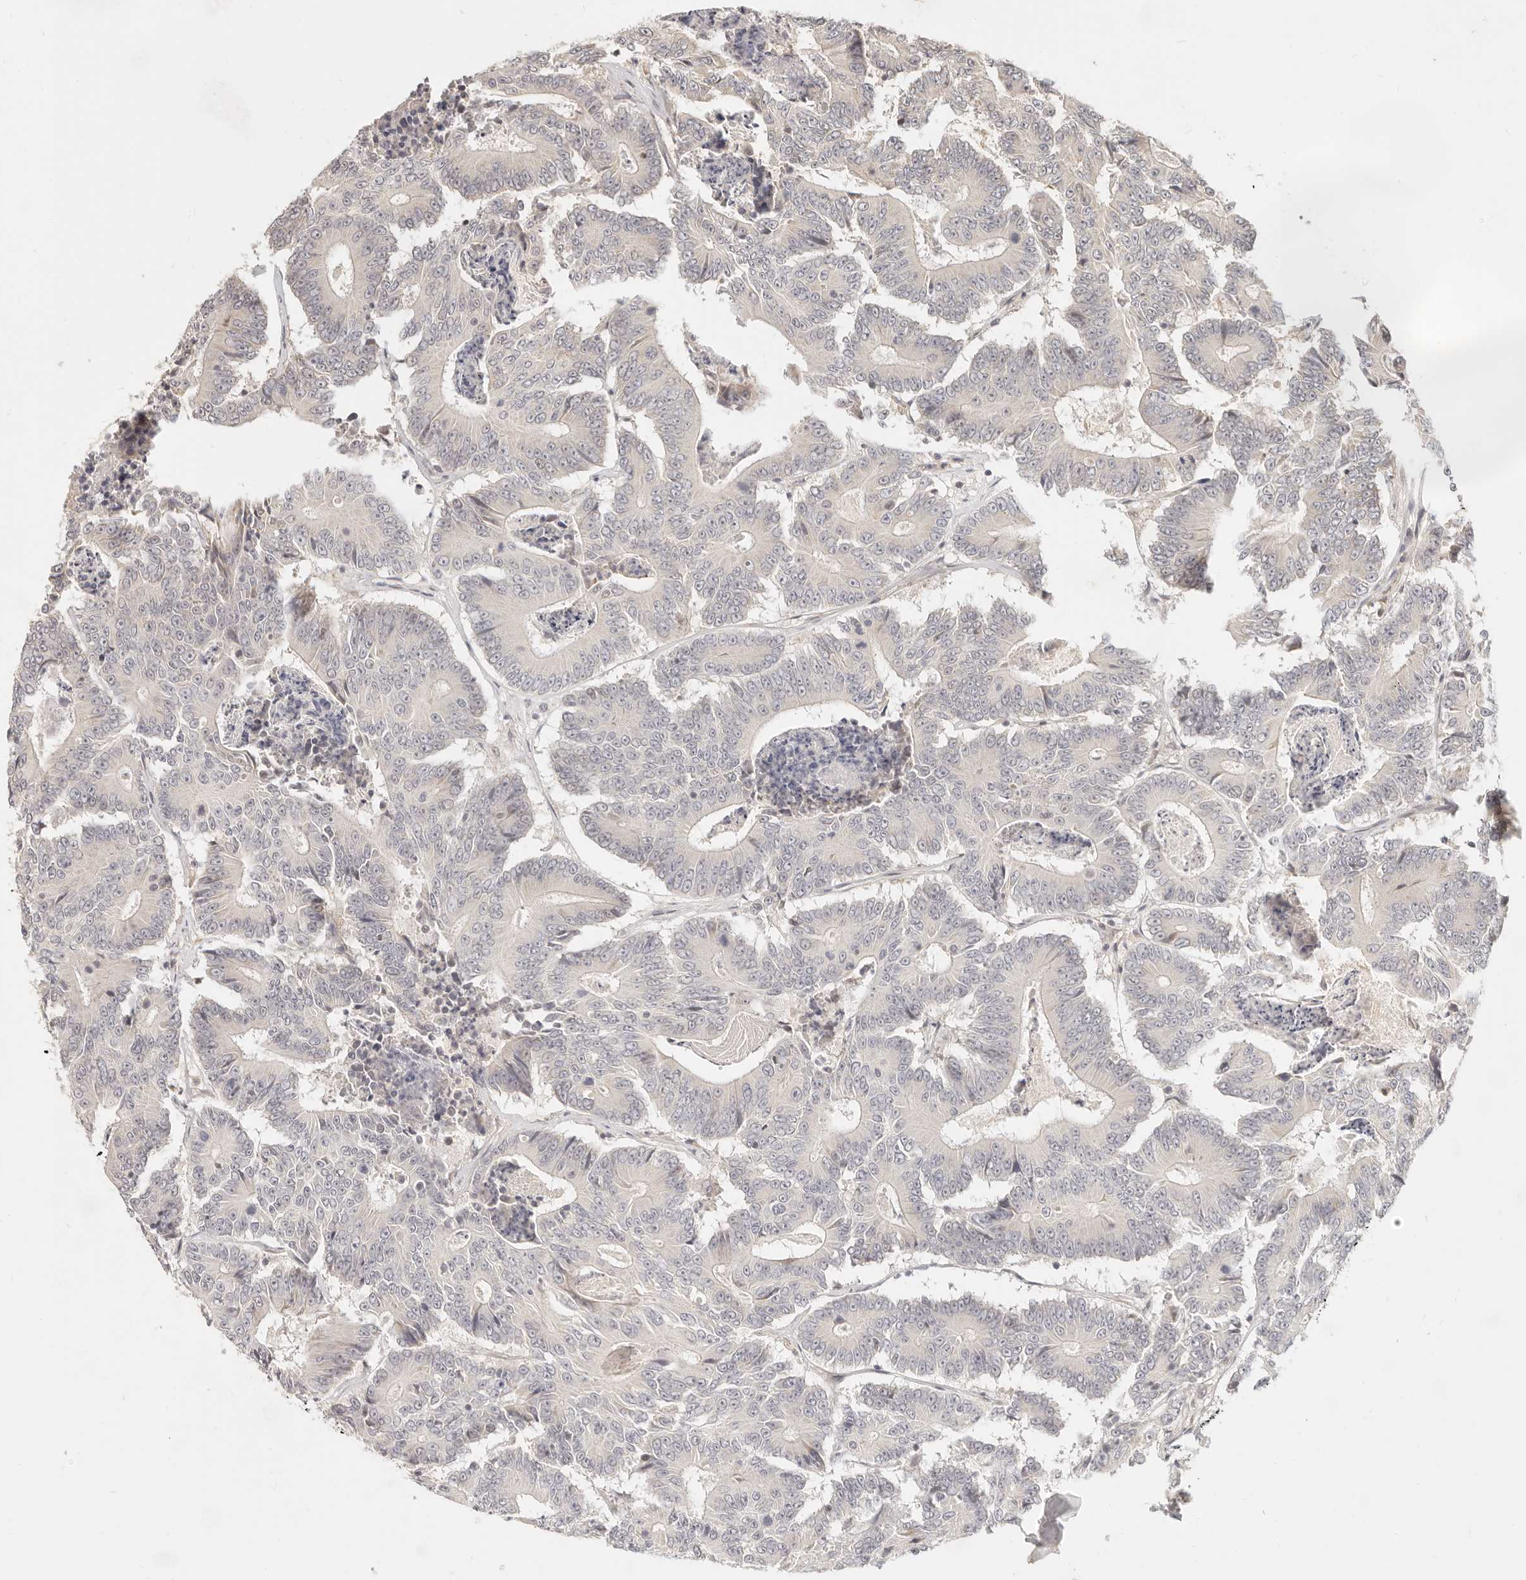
{"staining": {"intensity": "negative", "quantity": "none", "location": "none"}, "tissue": "colorectal cancer", "cell_type": "Tumor cells", "image_type": "cancer", "snomed": [{"axis": "morphology", "description": "Adenocarcinoma, NOS"}, {"axis": "topography", "description": "Colon"}], "caption": "This micrograph is of adenocarcinoma (colorectal) stained with immunohistochemistry (IHC) to label a protein in brown with the nuclei are counter-stained blue. There is no expression in tumor cells.", "gene": "TIMM17A", "patient": {"sex": "male", "age": 83}}